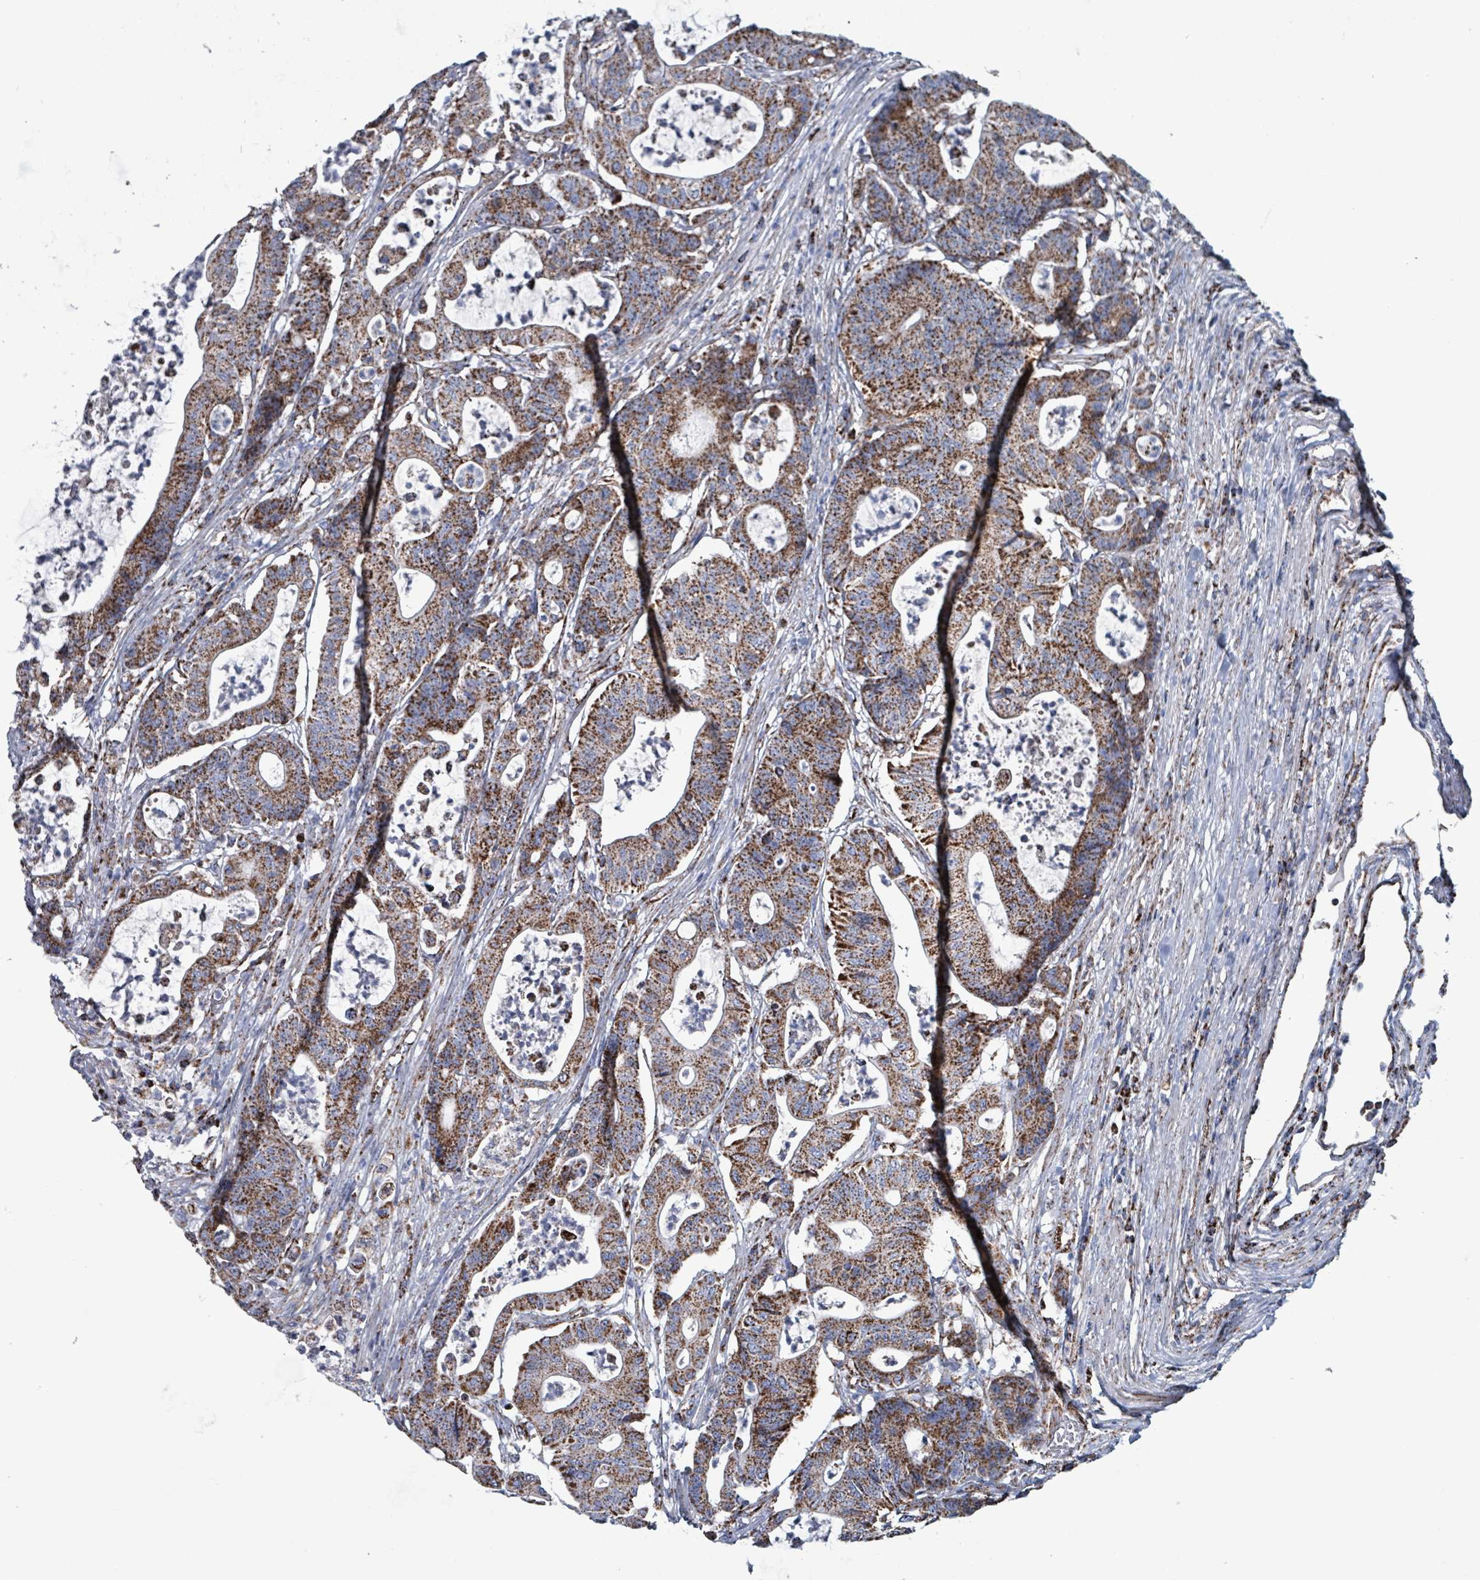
{"staining": {"intensity": "strong", "quantity": ">75%", "location": "cytoplasmic/membranous"}, "tissue": "colorectal cancer", "cell_type": "Tumor cells", "image_type": "cancer", "snomed": [{"axis": "morphology", "description": "Adenocarcinoma, NOS"}, {"axis": "topography", "description": "Colon"}], "caption": "High-power microscopy captured an immunohistochemistry micrograph of colorectal cancer (adenocarcinoma), revealing strong cytoplasmic/membranous staining in about >75% of tumor cells.", "gene": "IDH3B", "patient": {"sex": "female", "age": 84}}